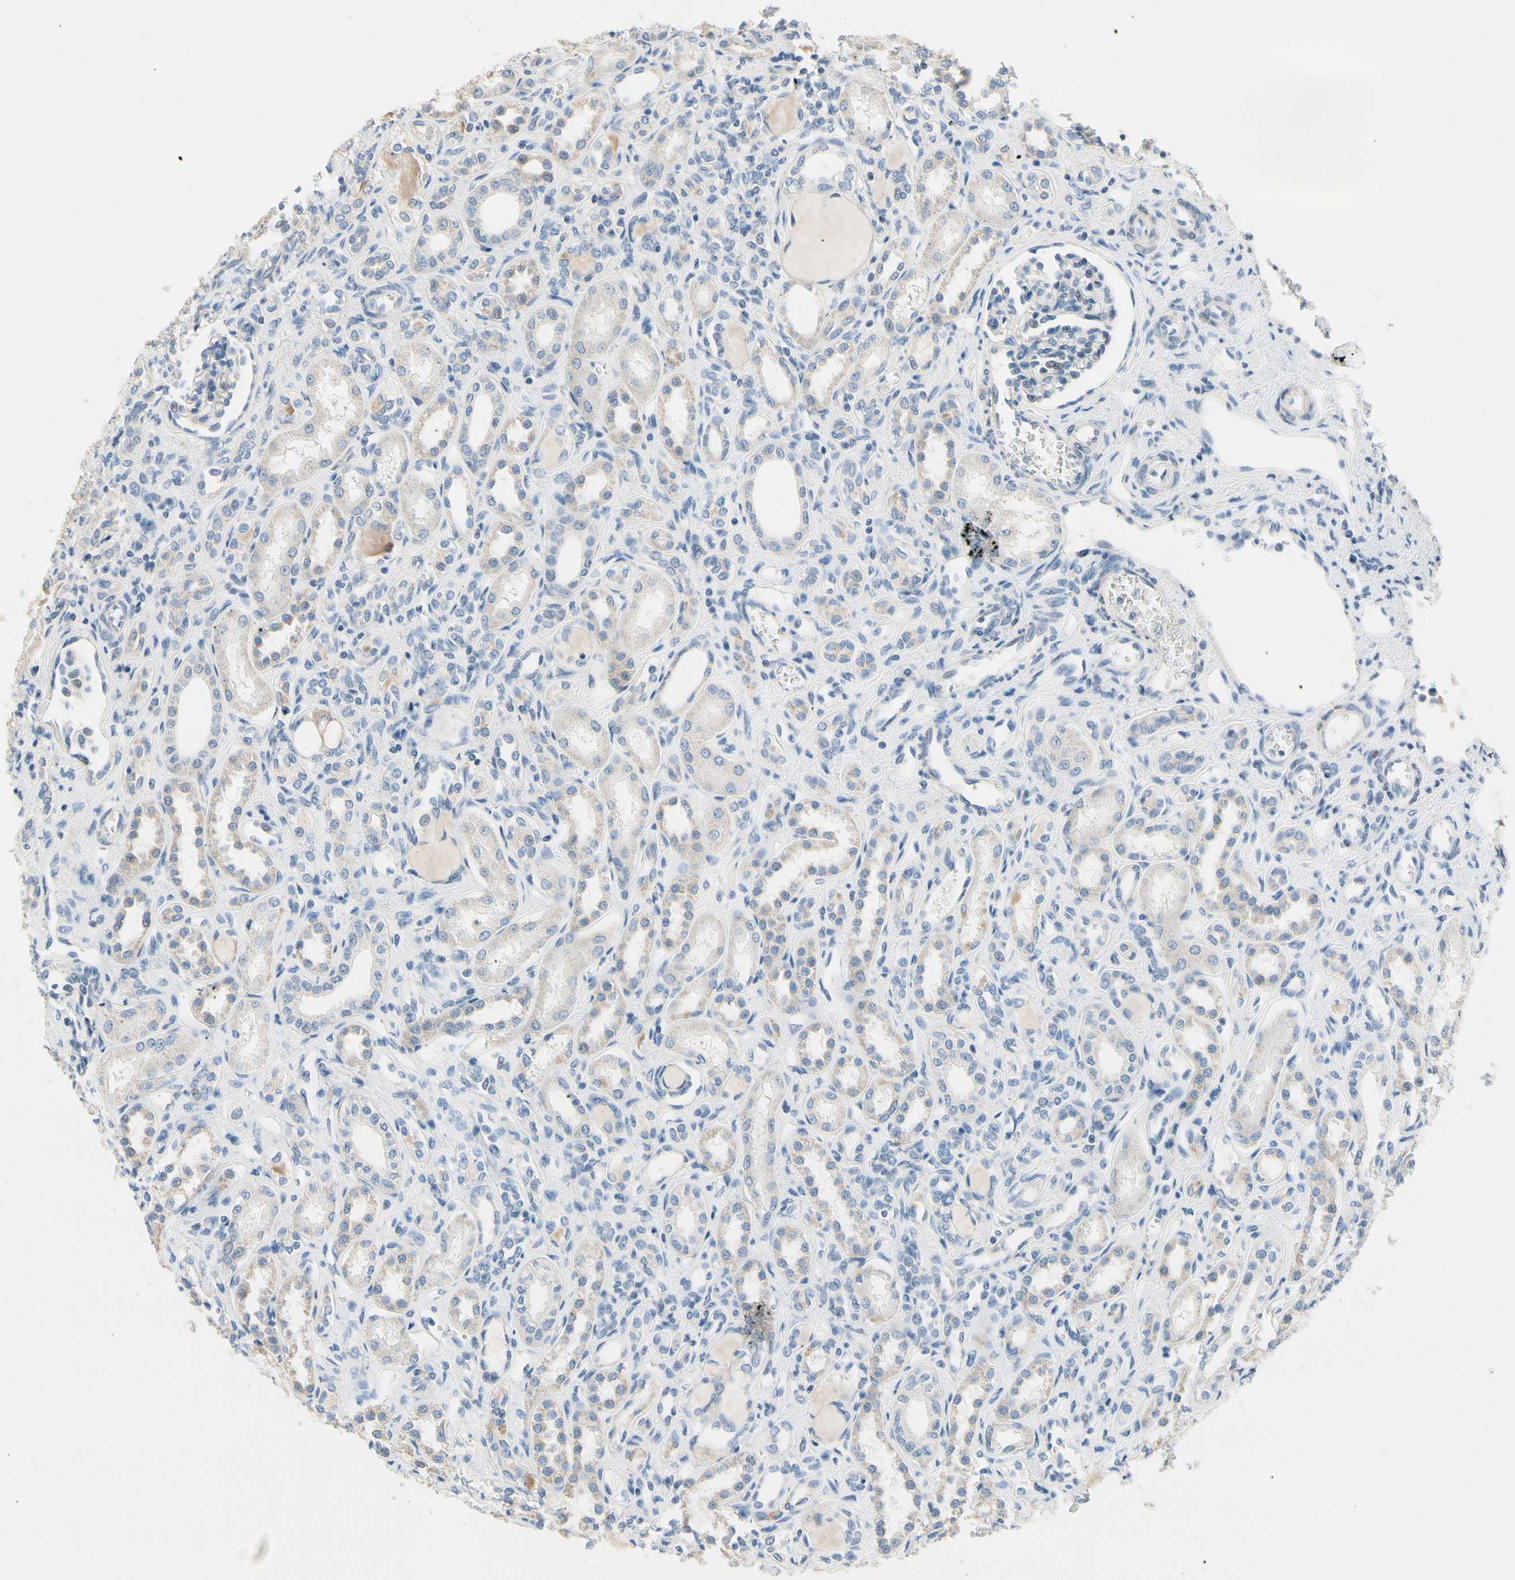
{"staining": {"intensity": "negative", "quantity": "none", "location": "none"}, "tissue": "kidney", "cell_type": "Cells in glomeruli", "image_type": "normal", "snomed": [{"axis": "morphology", "description": "Normal tissue, NOS"}, {"axis": "topography", "description": "Kidney"}], "caption": "Cells in glomeruli show no significant protein staining in unremarkable kidney. (DAB (3,3'-diaminobenzidine) immunohistochemistry (IHC) with hematoxylin counter stain).", "gene": "CKAP2", "patient": {"sex": "male", "age": 7}}